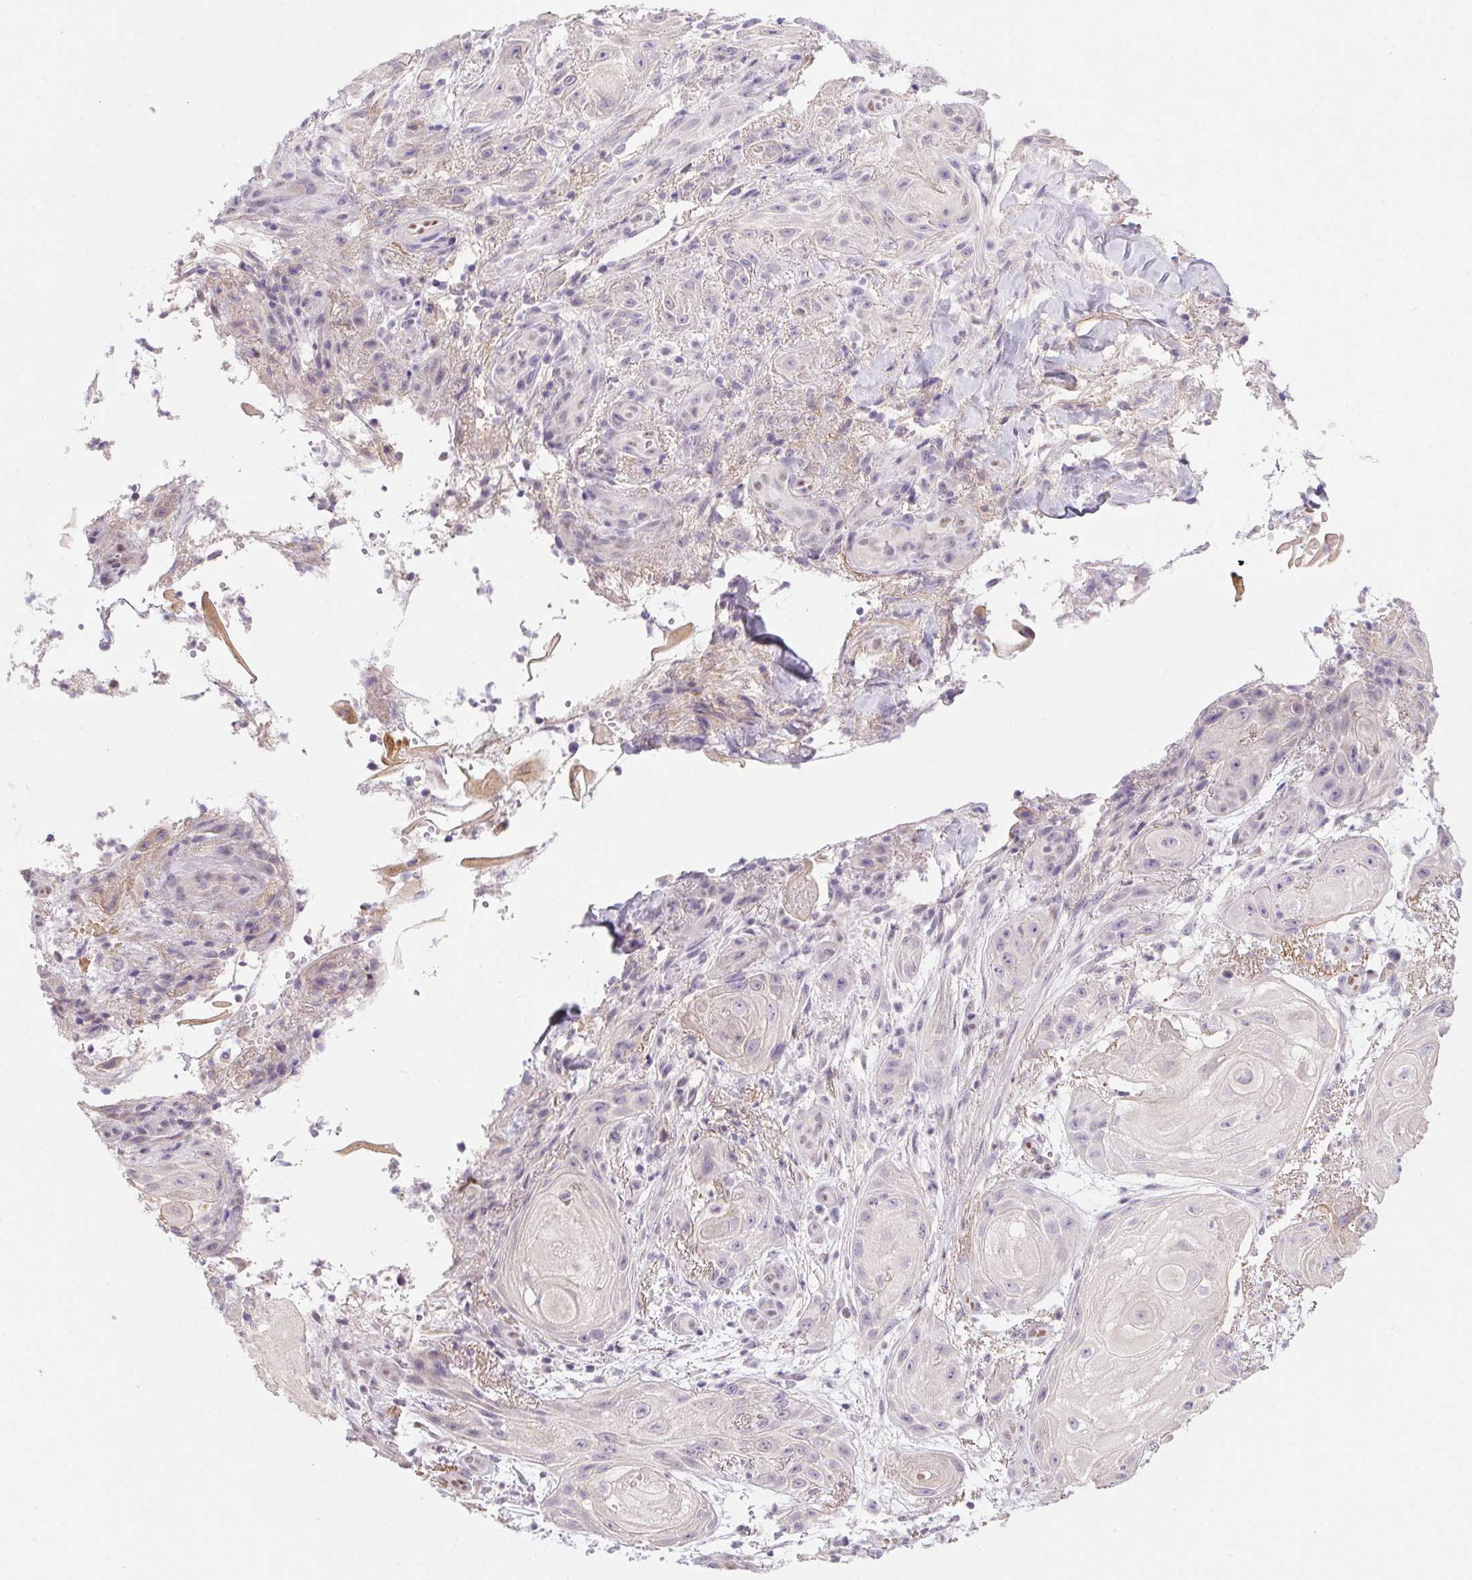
{"staining": {"intensity": "negative", "quantity": "none", "location": "none"}, "tissue": "skin cancer", "cell_type": "Tumor cells", "image_type": "cancer", "snomed": [{"axis": "morphology", "description": "Squamous cell carcinoma, NOS"}, {"axis": "topography", "description": "Skin"}], "caption": "Human skin cancer (squamous cell carcinoma) stained for a protein using IHC displays no positivity in tumor cells.", "gene": "SP9", "patient": {"sex": "male", "age": 62}}